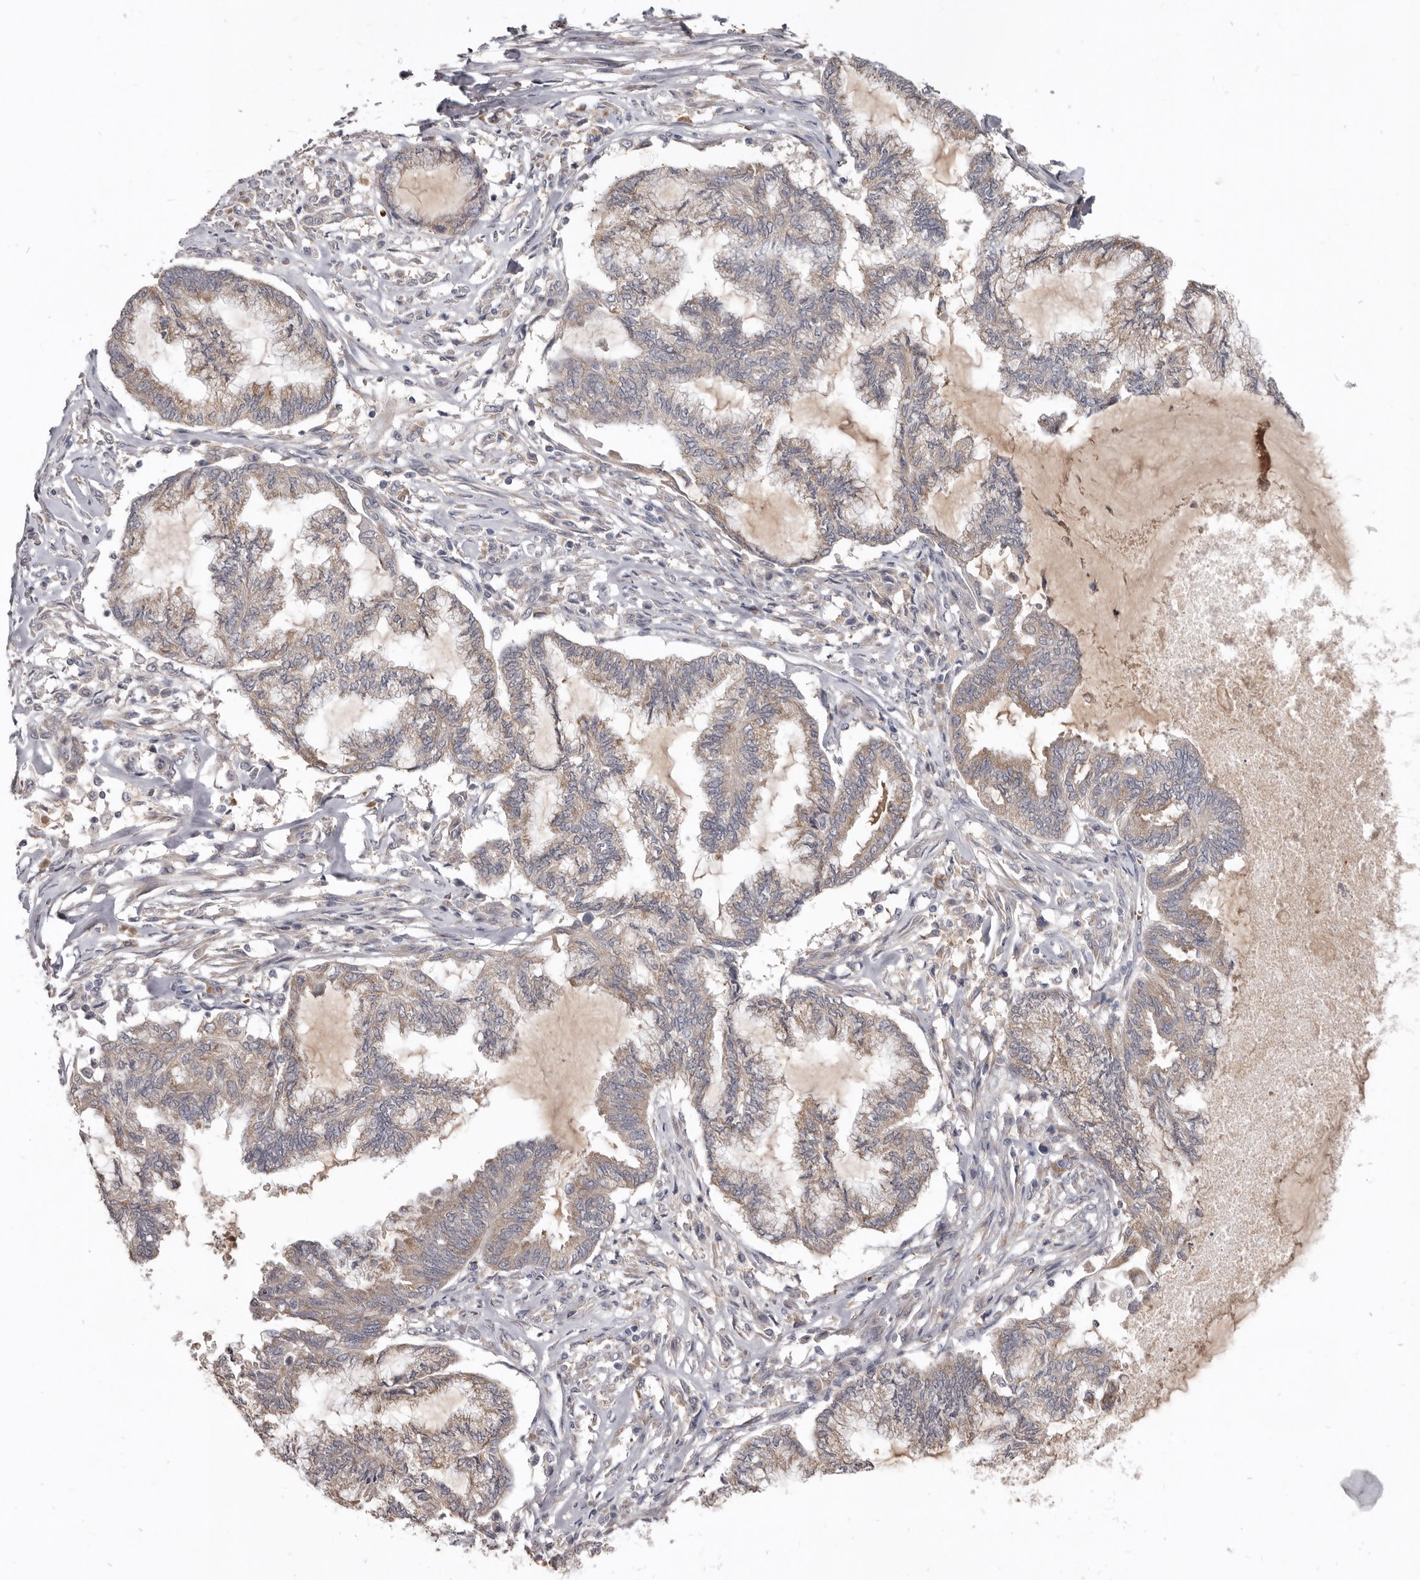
{"staining": {"intensity": "weak", "quantity": ">75%", "location": "cytoplasmic/membranous"}, "tissue": "endometrial cancer", "cell_type": "Tumor cells", "image_type": "cancer", "snomed": [{"axis": "morphology", "description": "Adenocarcinoma, NOS"}, {"axis": "topography", "description": "Endometrium"}], "caption": "Weak cytoplasmic/membranous protein expression is appreciated in about >75% of tumor cells in endometrial adenocarcinoma.", "gene": "NENF", "patient": {"sex": "female", "age": 86}}